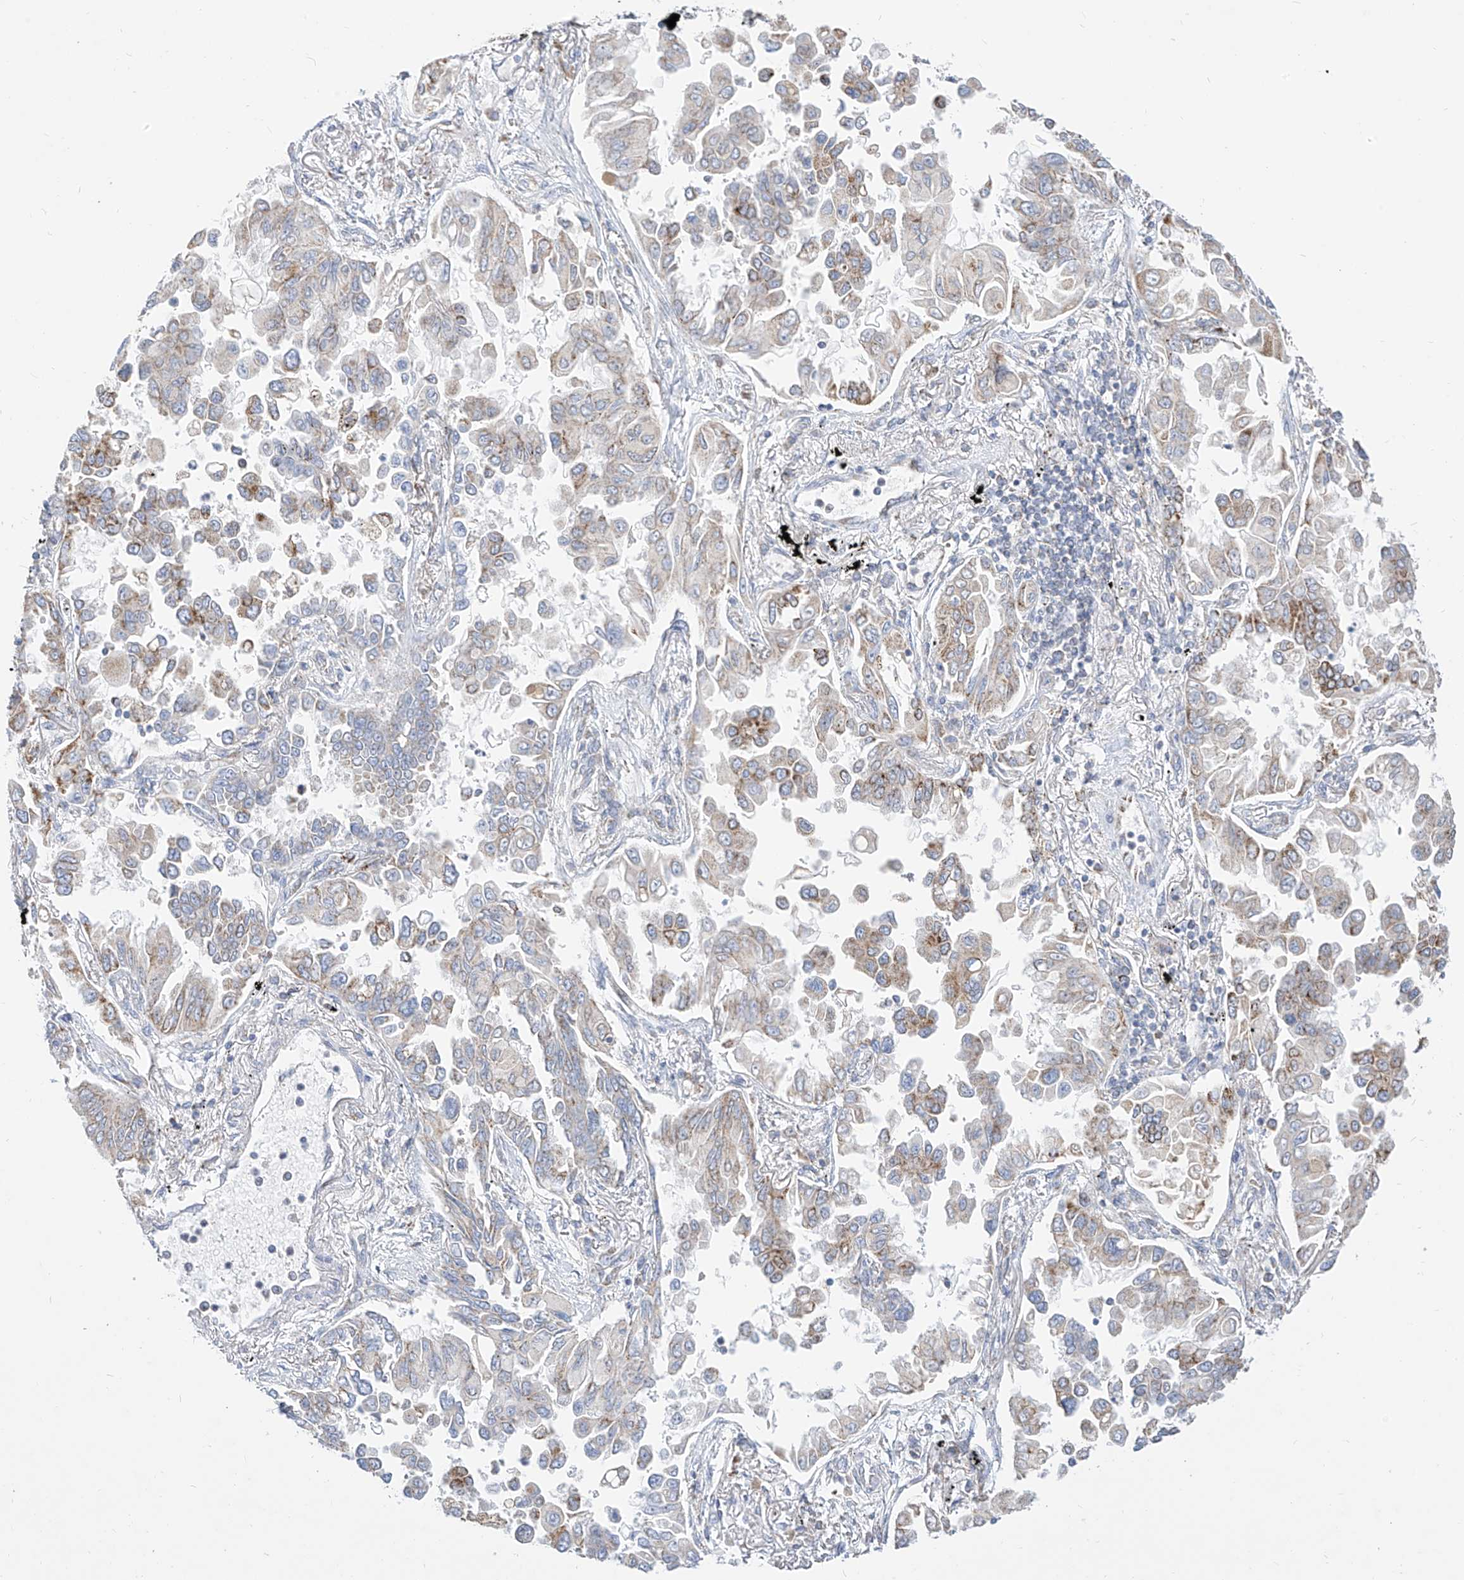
{"staining": {"intensity": "moderate", "quantity": "25%-75%", "location": "cytoplasmic/membranous"}, "tissue": "lung cancer", "cell_type": "Tumor cells", "image_type": "cancer", "snomed": [{"axis": "morphology", "description": "Adenocarcinoma, NOS"}, {"axis": "topography", "description": "Lung"}], "caption": "Tumor cells display medium levels of moderate cytoplasmic/membranous expression in approximately 25%-75% of cells in human lung adenocarcinoma.", "gene": "RASA2", "patient": {"sex": "female", "age": 67}}